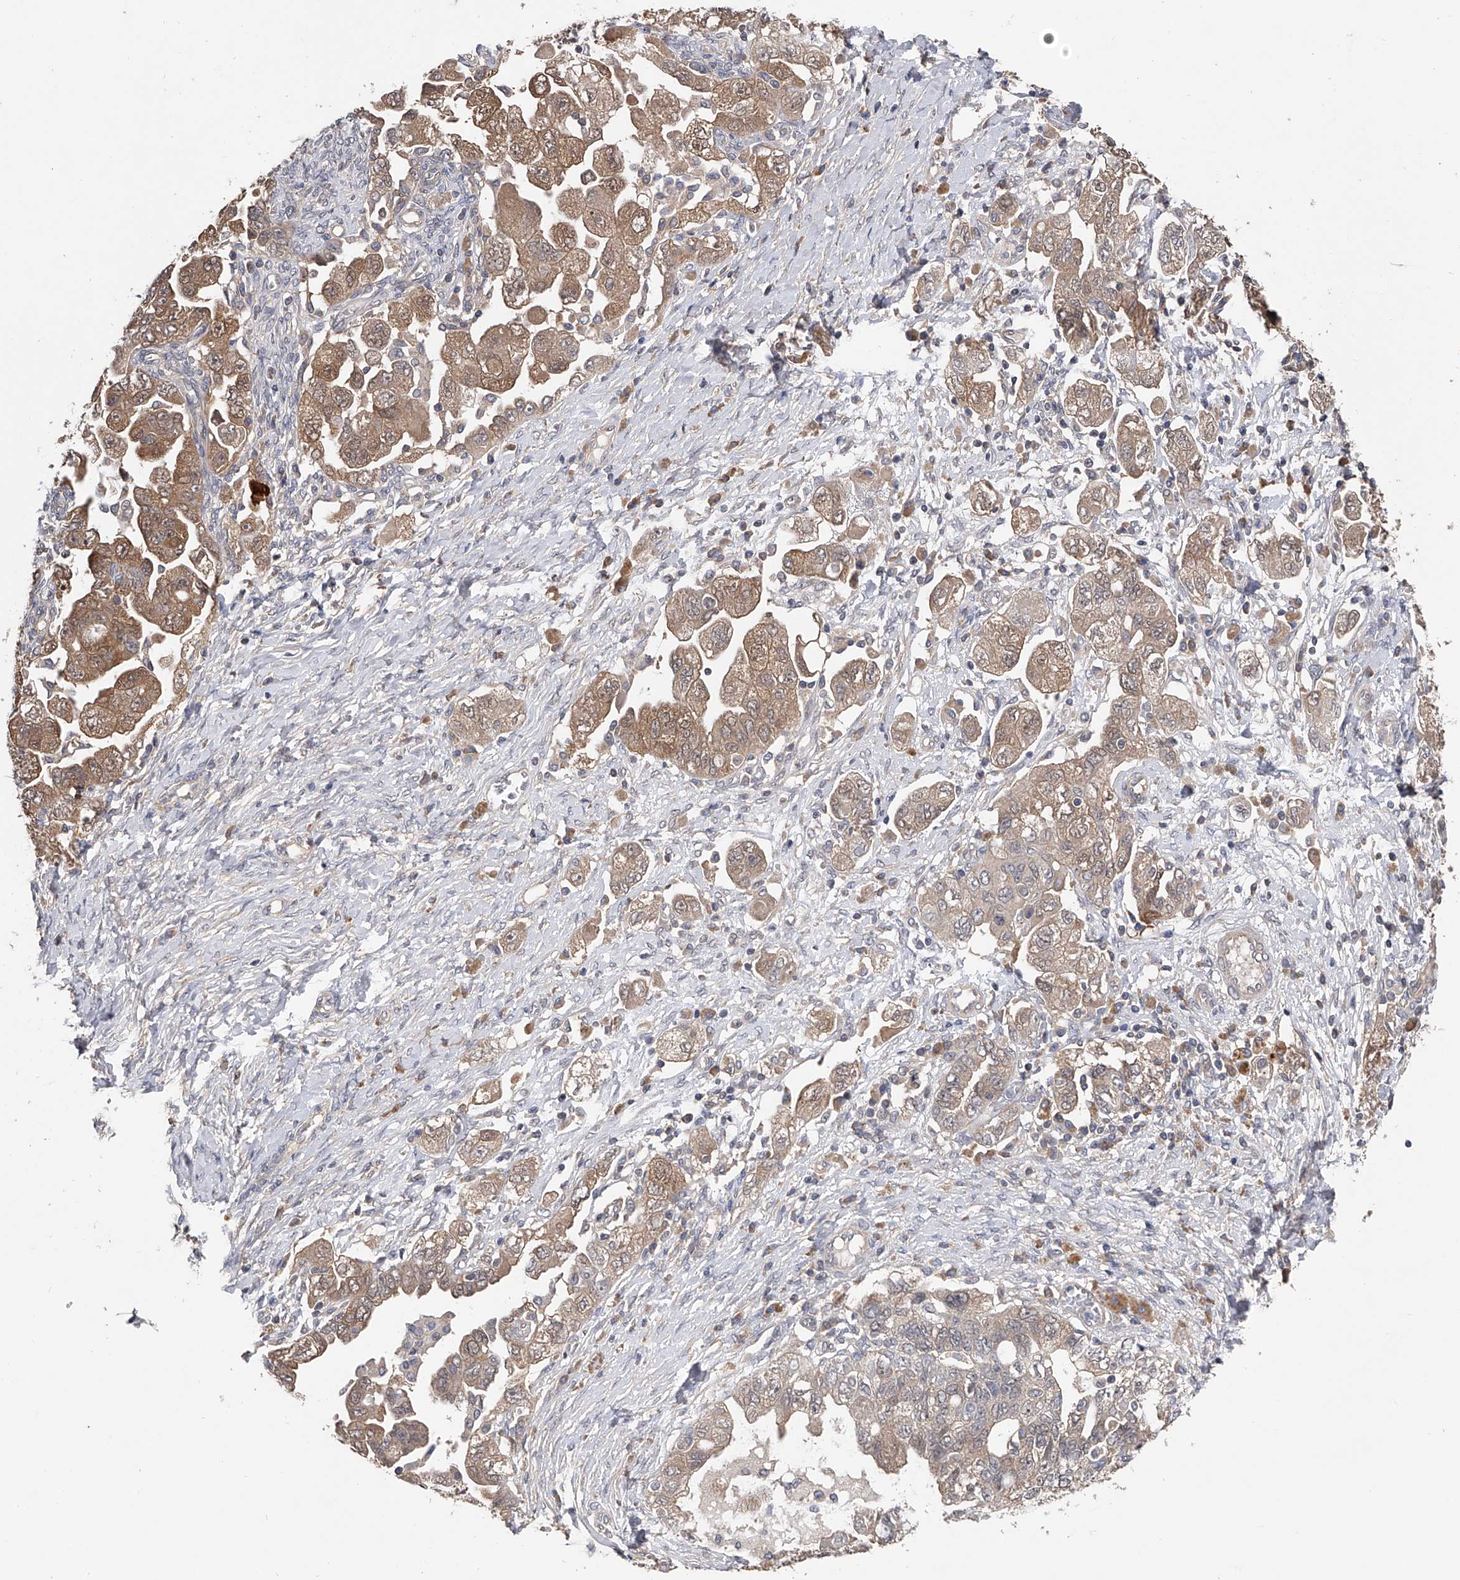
{"staining": {"intensity": "weak", "quantity": ">75%", "location": "cytoplasmic/membranous"}, "tissue": "ovarian cancer", "cell_type": "Tumor cells", "image_type": "cancer", "snomed": [{"axis": "morphology", "description": "Carcinoma, NOS"}, {"axis": "morphology", "description": "Cystadenocarcinoma, serous, NOS"}, {"axis": "topography", "description": "Ovary"}], "caption": "A photomicrograph of human ovarian cancer stained for a protein shows weak cytoplasmic/membranous brown staining in tumor cells. The protein is shown in brown color, while the nuclei are stained blue.", "gene": "CFAP298", "patient": {"sex": "female", "age": 69}}